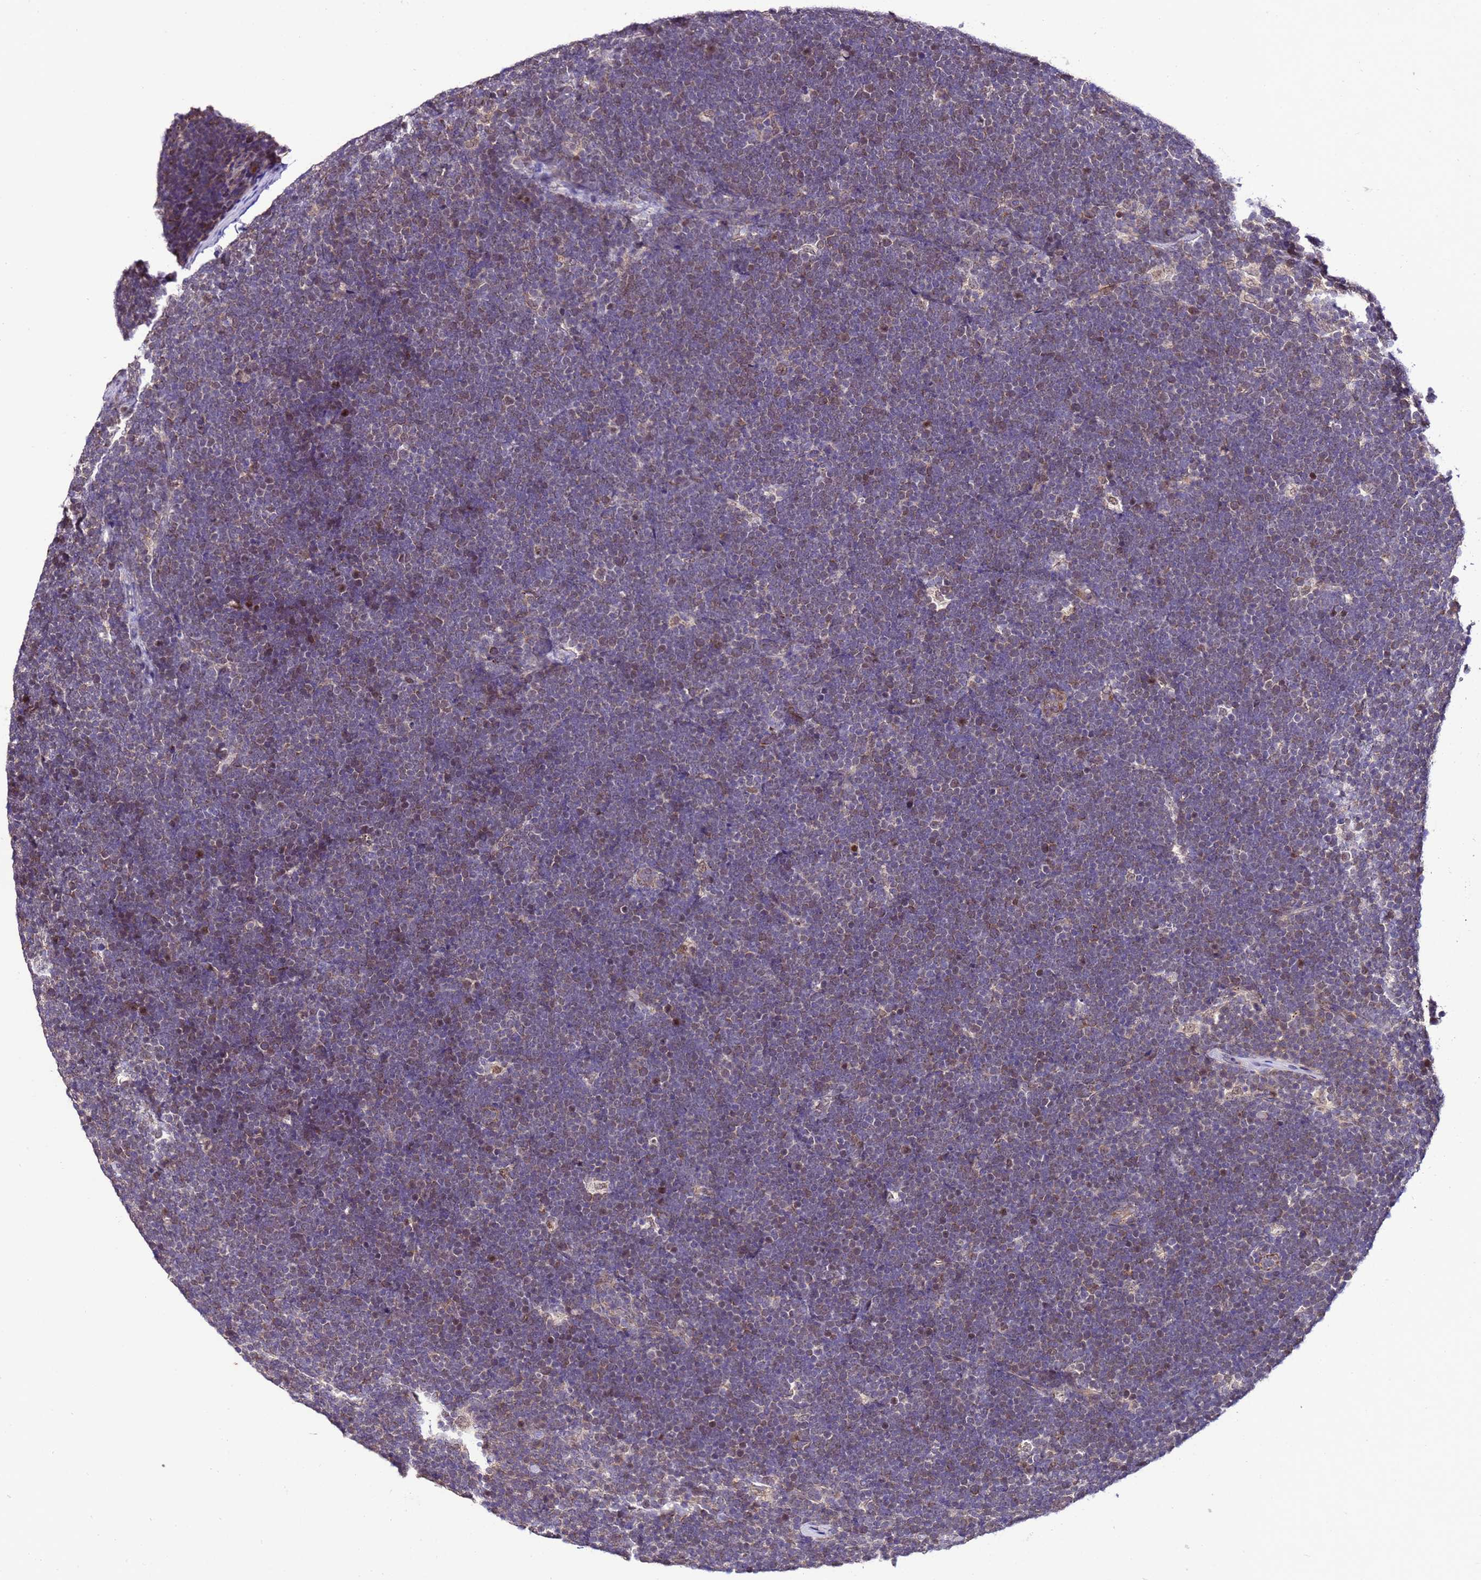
{"staining": {"intensity": "weak", "quantity": "25%-75%", "location": "cytoplasmic/membranous"}, "tissue": "lymphoma", "cell_type": "Tumor cells", "image_type": "cancer", "snomed": [{"axis": "morphology", "description": "Malignant lymphoma, non-Hodgkin's type, High grade"}, {"axis": "topography", "description": "Lymph node"}], "caption": "An immunohistochemistry photomicrograph of neoplastic tissue is shown. Protein staining in brown labels weak cytoplasmic/membranous positivity in high-grade malignant lymphoma, non-Hodgkin's type within tumor cells. (brown staining indicates protein expression, while blue staining denotes nuclei).", "gene": "ZNF329", "patient": {"sex": "male", "age": 13}}